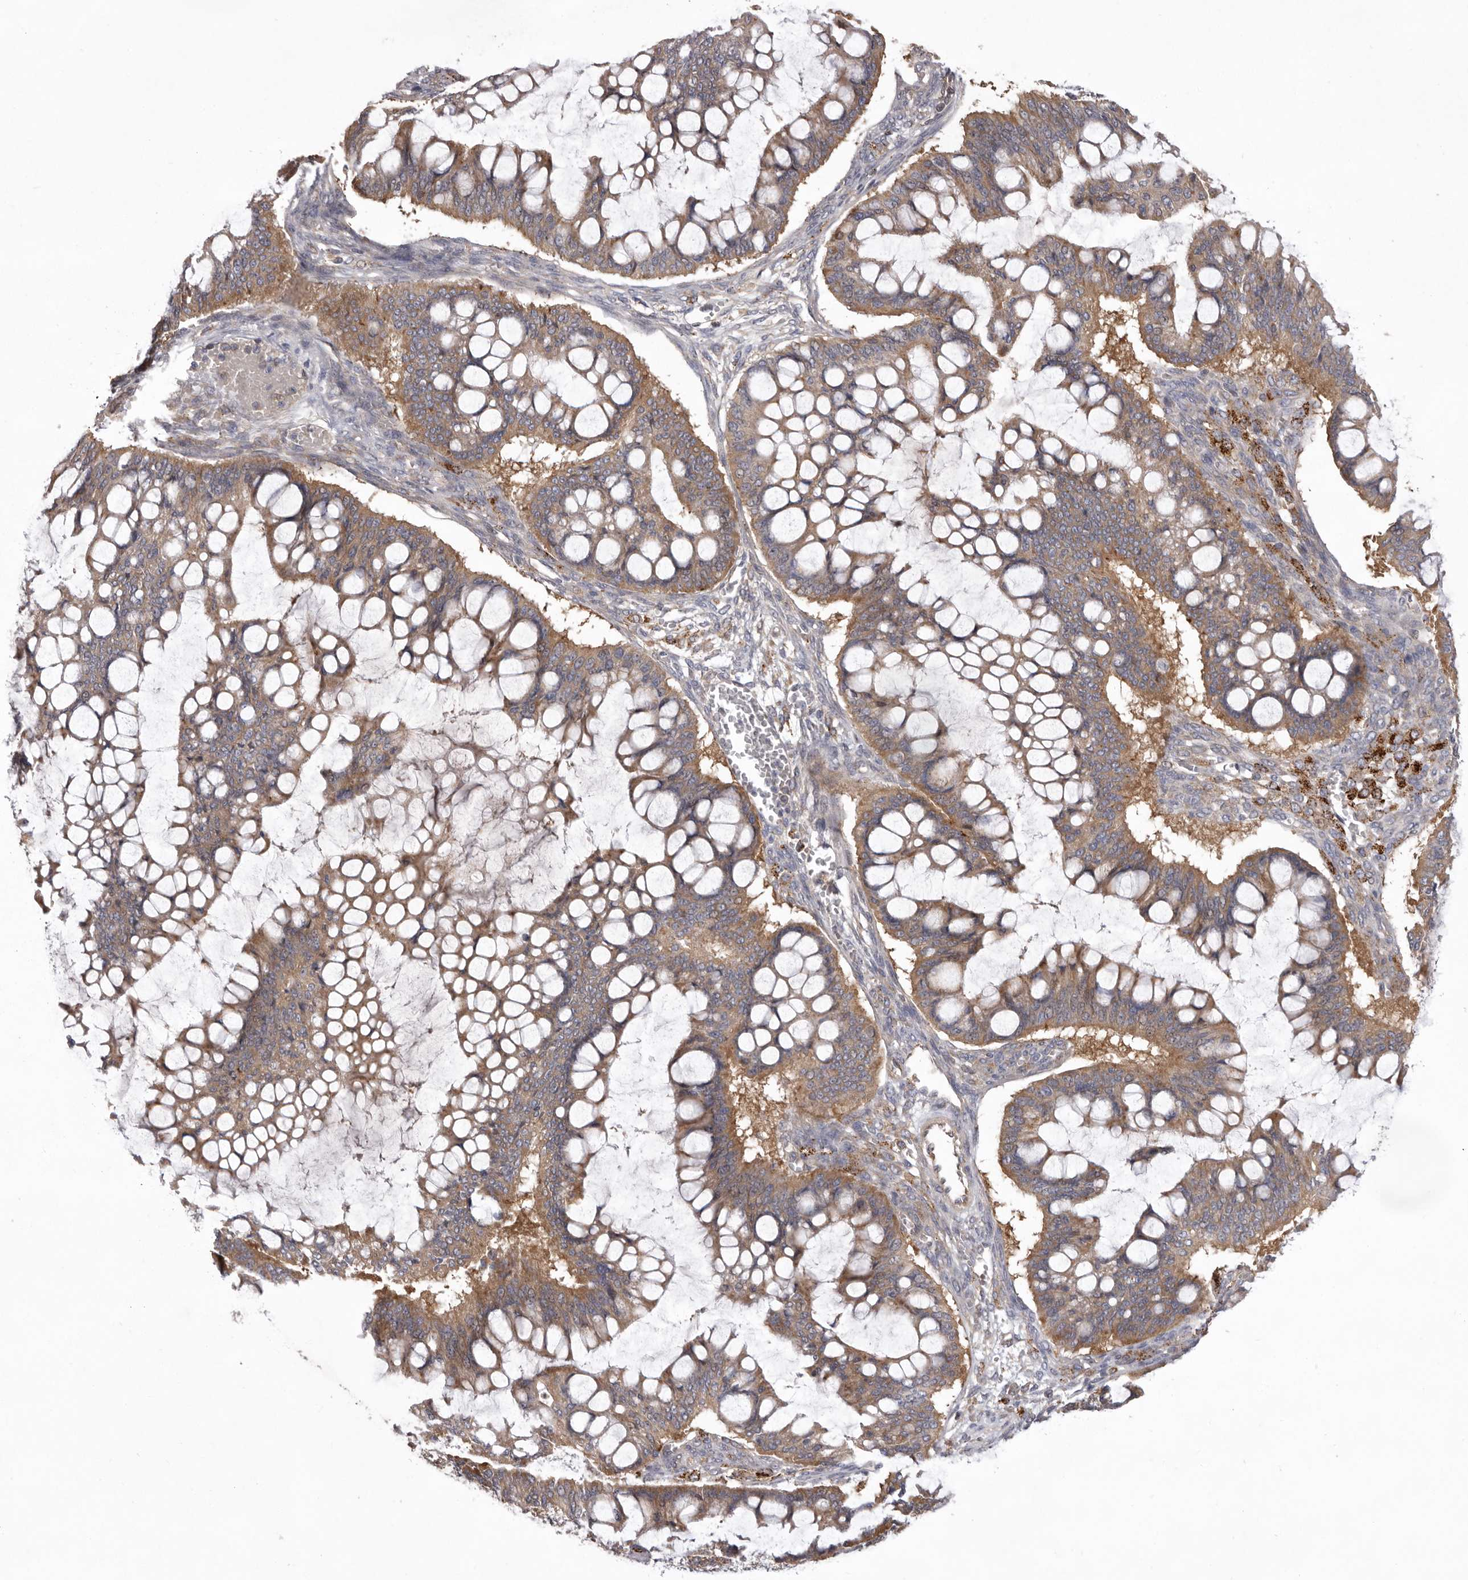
{"staining": {"intensity": "moderate", "quantity": ">75%", "location": "cytoplasmic/membranous"}, "tissue": "ovarian cancer", "cell_type": "Tumor cells", "image_type": "cancer", "snomed": [{"axis": "morphology", "description": "Cystadenocarcinoma, mucinous, NOS"}, {"axis": "topography", "description": "Ovary"}], "caption": "Immunohistochemical staining of ovarian cancer (mucinous cystadenocarcinoma) shows moderate cytoplasmic/membranous protein staining in approximately >75% of tumor cells. (DAB IHC with brightfield microscopy, high magnification).", "gene": "WDR47", "patient": {"sex": "female", "age": 73}}